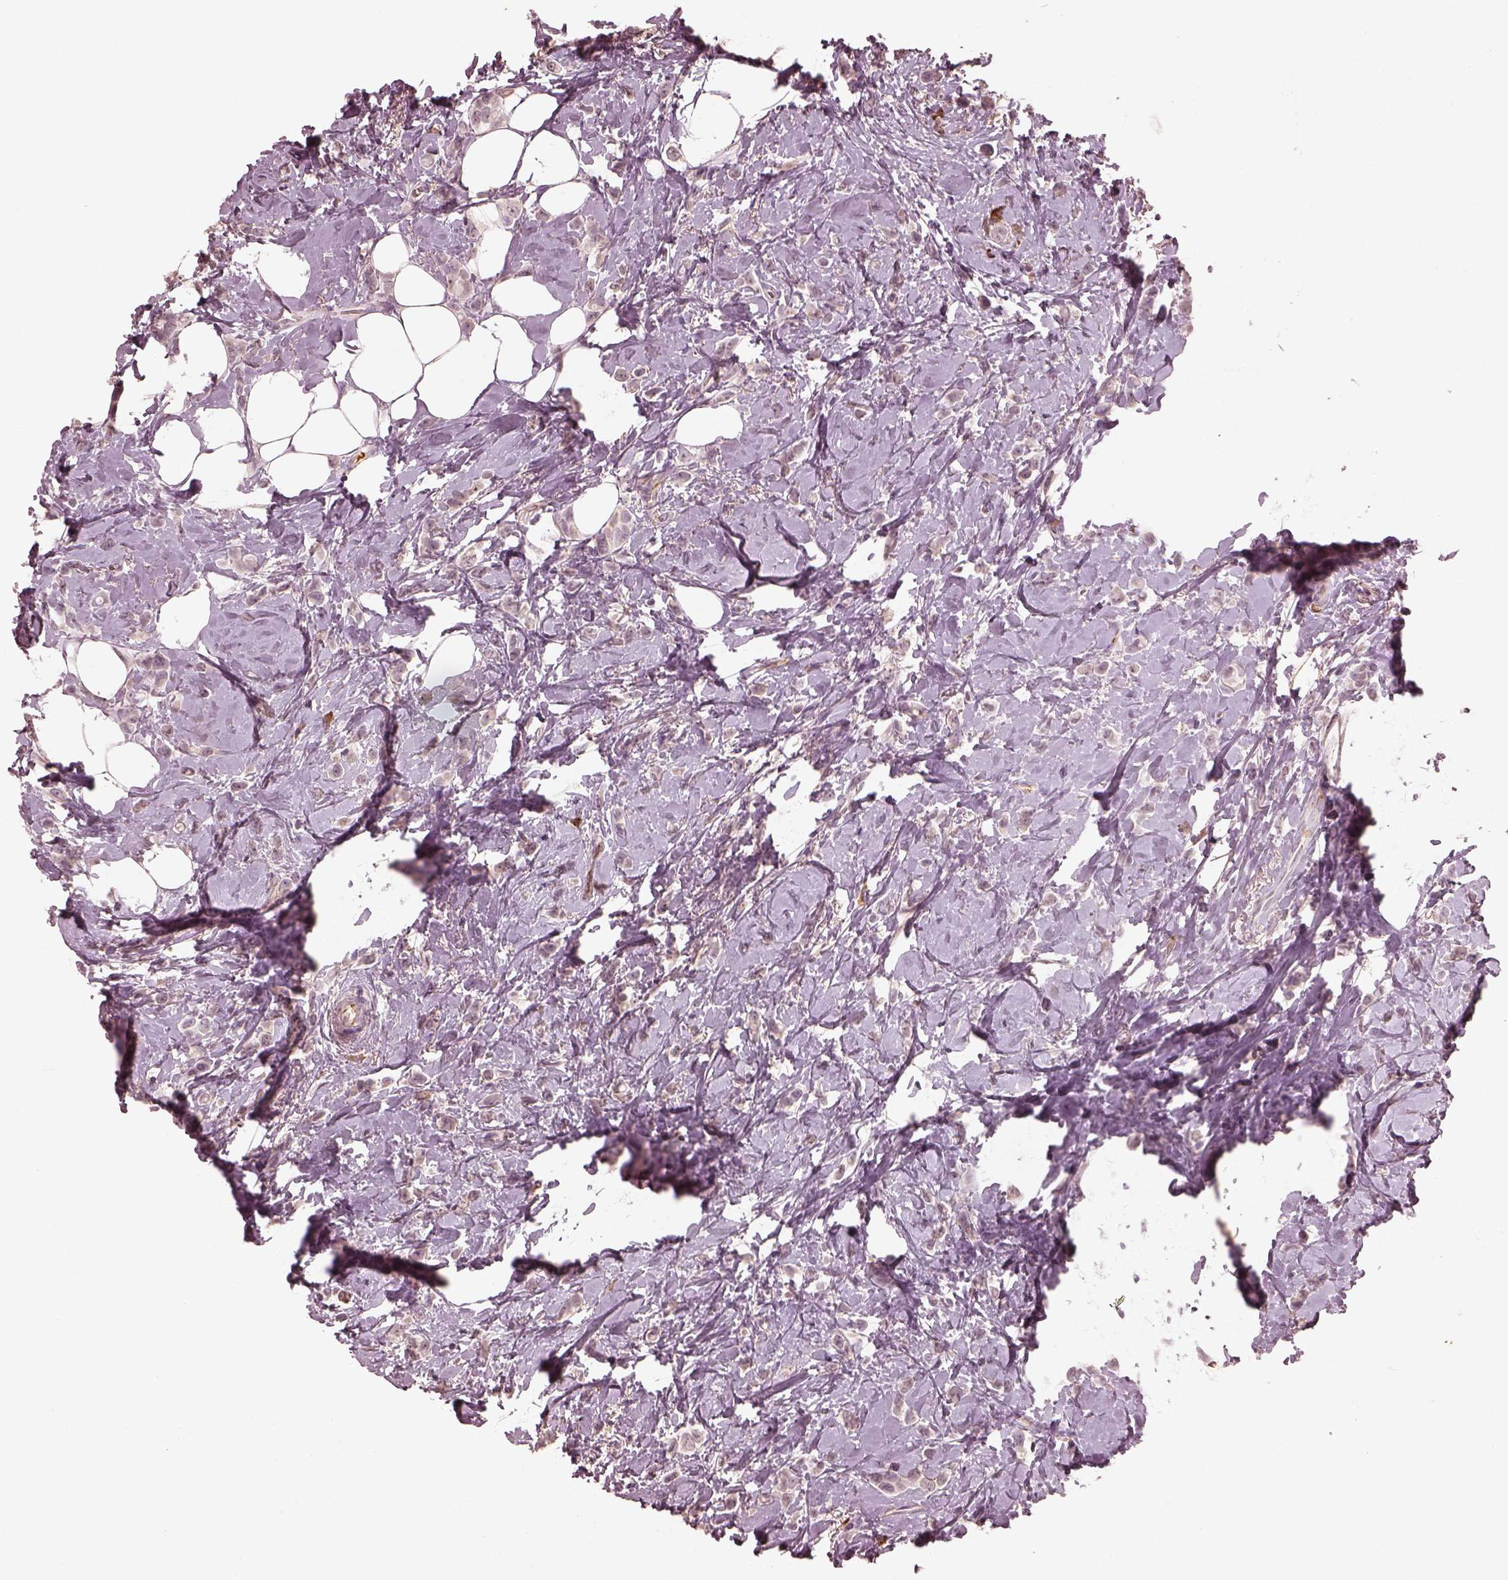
{"staining": {"intensity": "negative", "quantity": "none", "location": "none"}, "tissue": "breast cancer", "cell_type": "Tumor cells", "image_type": "cancer", "snomed": [{"axis": "morphology", "description": "Lobular carcinoma"}, {"axis": "topography", "description": "Breast"}], "caption": "Protein analysis of breast cancer (lobular carcinoma) exhibits no significant staining in tumor cells. Nuclei are stained in blue.", "gene": "CALR3", "patient": {"sex": "female", "age": 66}}